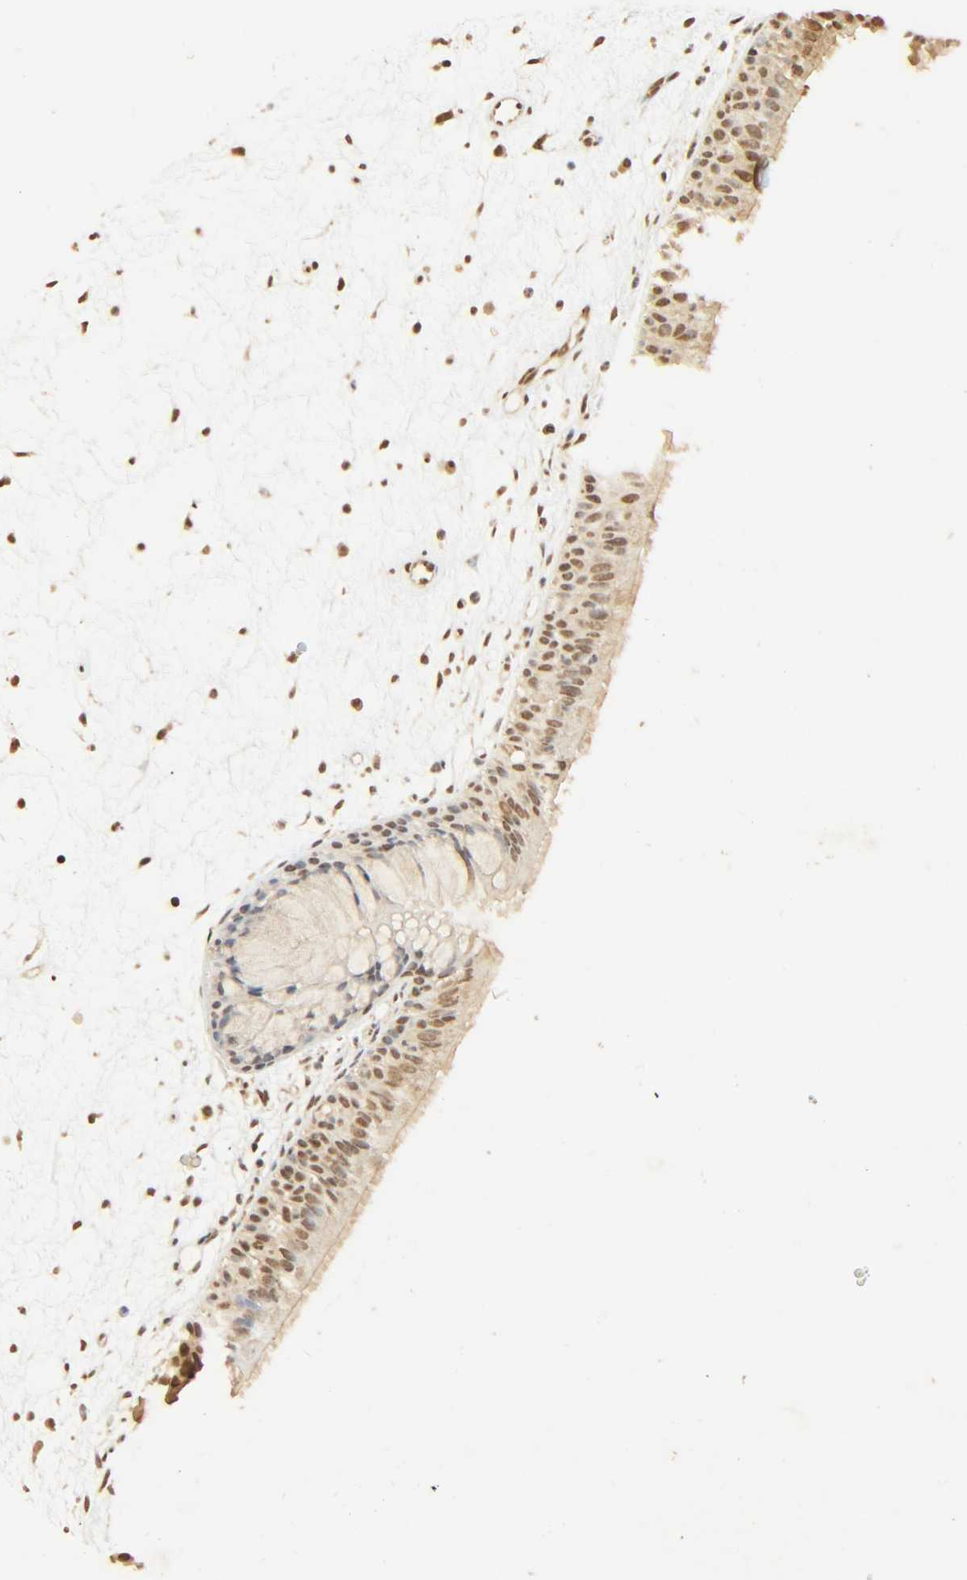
{"staining": {"intensity": "weak", "quantity": ">75%", "location": "nuclear"}, "tissue": "nasopharynx", "cell_type": "Respiratory epithelial cells", "image_type": "normal", "snomed": [{"axis": "morphology", "description": "Normal tissue, NOS"}, {"axis": "topography", "description": "Nasopharynx"}], "caption": "A low amount of weak nuclear staining is seen in approximately >75% of respiratory epithelial cells in benign nasopharynx.", "gene": "UBC", "patient": {"sex": "female", "age": 54}}